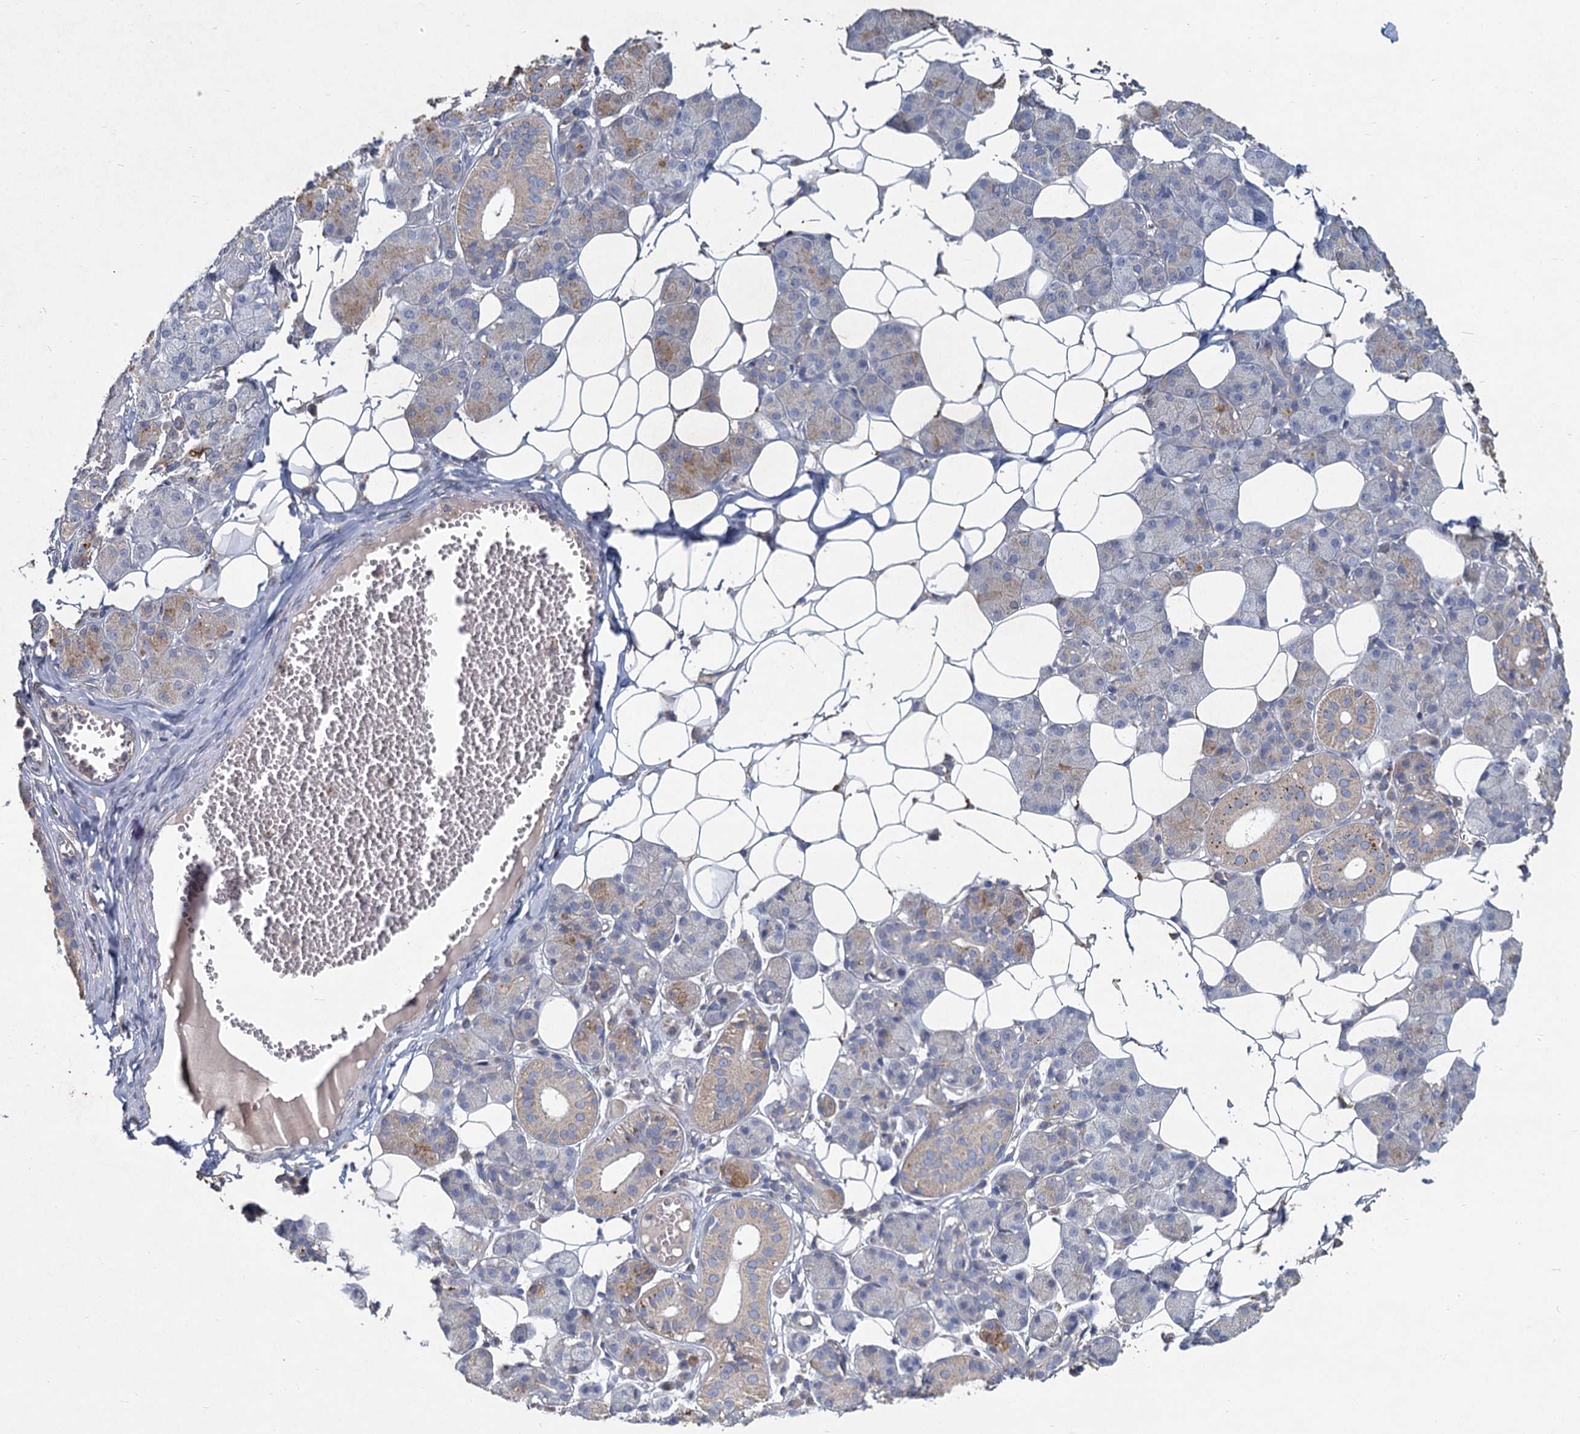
{"staining": {"intensity": "moderate", "quantity": "25%-75%", "location": "cytoplasmic/membranous"}, "tissue": "salivary gland", "cell_type": "Glandular cells", "image_type": "normal", "snomed": [{"axis": "morphology", "description": "Normal tissue, NOS"}, {"axis": "topography", "description": "Salivary gland"}], "caption": "Salivary gland stained for a protein demonstrates moderate cytoplasmic/membranous positivity in glandular cells. (Stains: DAB in brown, nuclei in blue, Microscopy: brightfield microscopy at high magnification).", "gene": "HES2", "patient": {"sex": "female", "age": 33}}